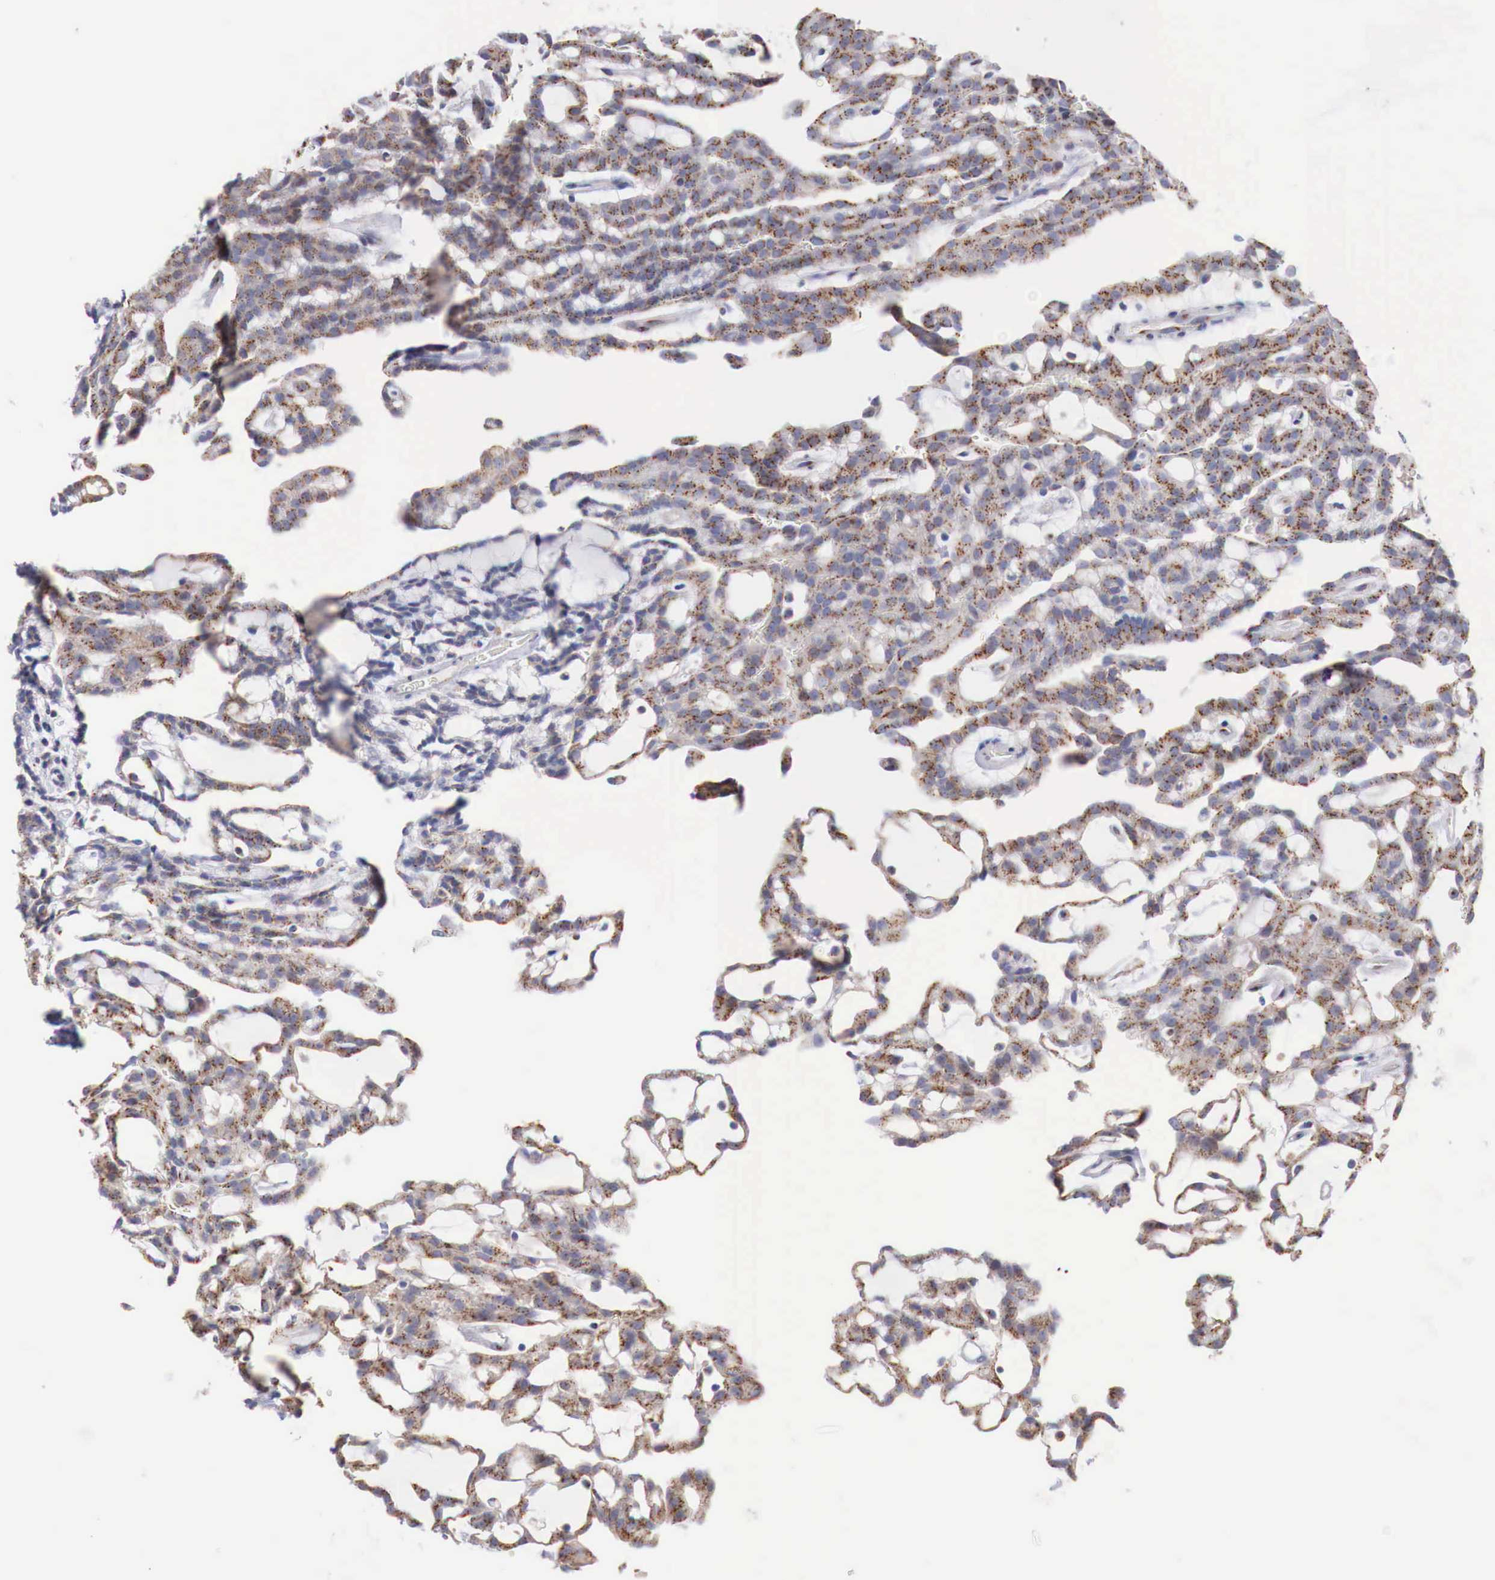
{"staining": {"intensity": "moderate", "quantity": ">75%", "location": "cytoplasmic/membranous"}, "tissue": "renal cancer", "cell_type": "Tumor cells", "image_type": "cancer", "snomed": [{"axis": "morphology", "description": "Adenocarcinoma, NOS"}, {"axis": "topography", "description": "Kidney"}], "caption": "There is medium levels of moderate cytoplasmic/membranous staining in tumor cells of renal cancer (adenocarcinoma), as demonstrated by immunohistochemical staining (brown color).", "gene": "SYAP1", "patient": {"sex": "male", "age": 63}}